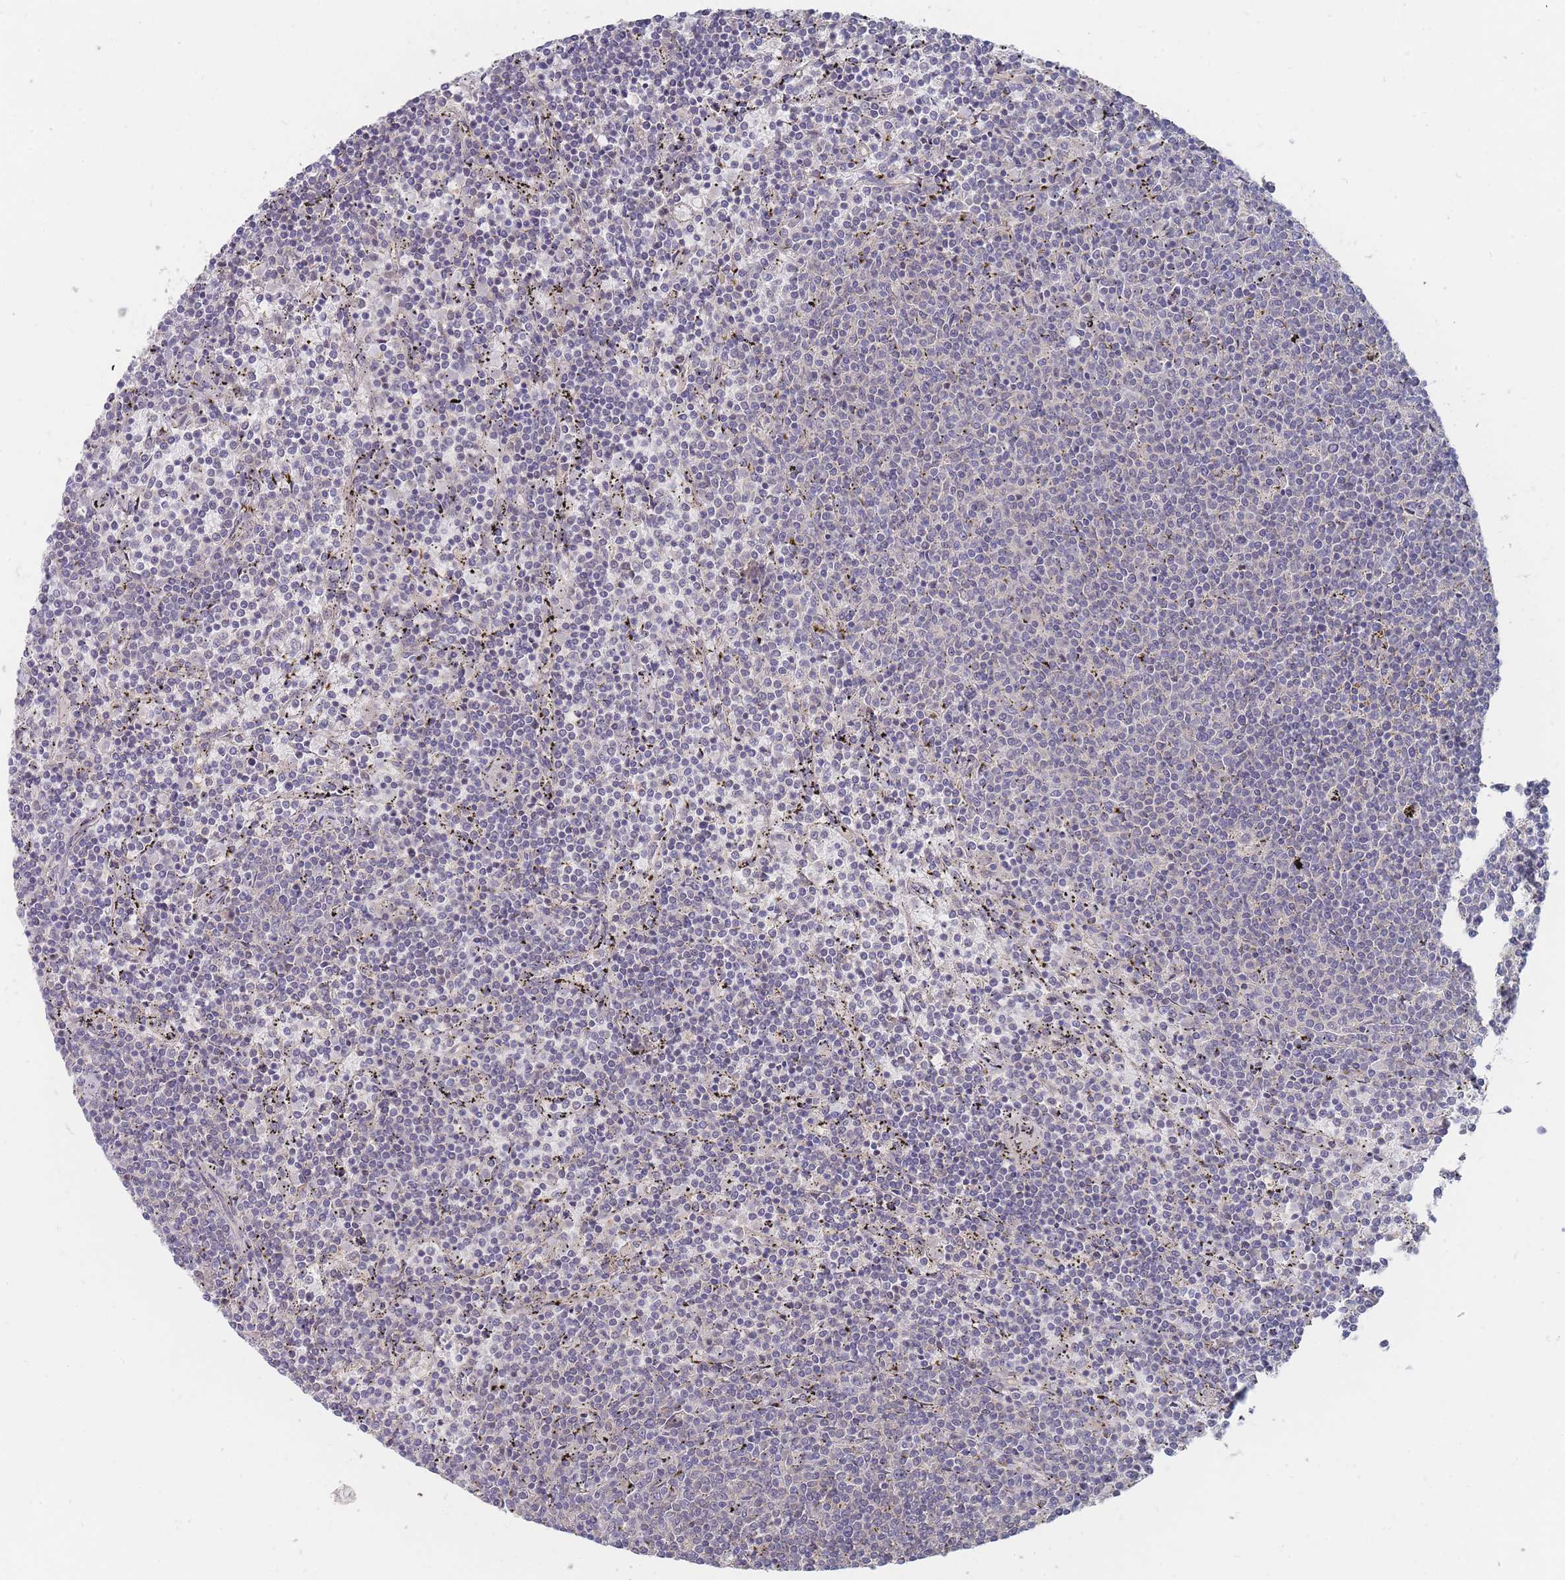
{"staining": {"intensity": "negative", "quantity": "none", "location": "none"}, "tissue": "lymphoma", "cell_type": "Tumor cells", "image_type": "cancer", "snomed": [{"axis": "morphology", "description": "Malignant lymphoma, non-Hodgkin's type, Low grade"}, {"axis": "topography", "description": "Spleen"}], "caption": "Human malignant lymphoma, non-Hodgkin's type (low-grade) stained for a protein using IHC reveals no staining in tumor cells.", "gene": "SLC35F5", "patient": {"sex": "female", "age": 50}}